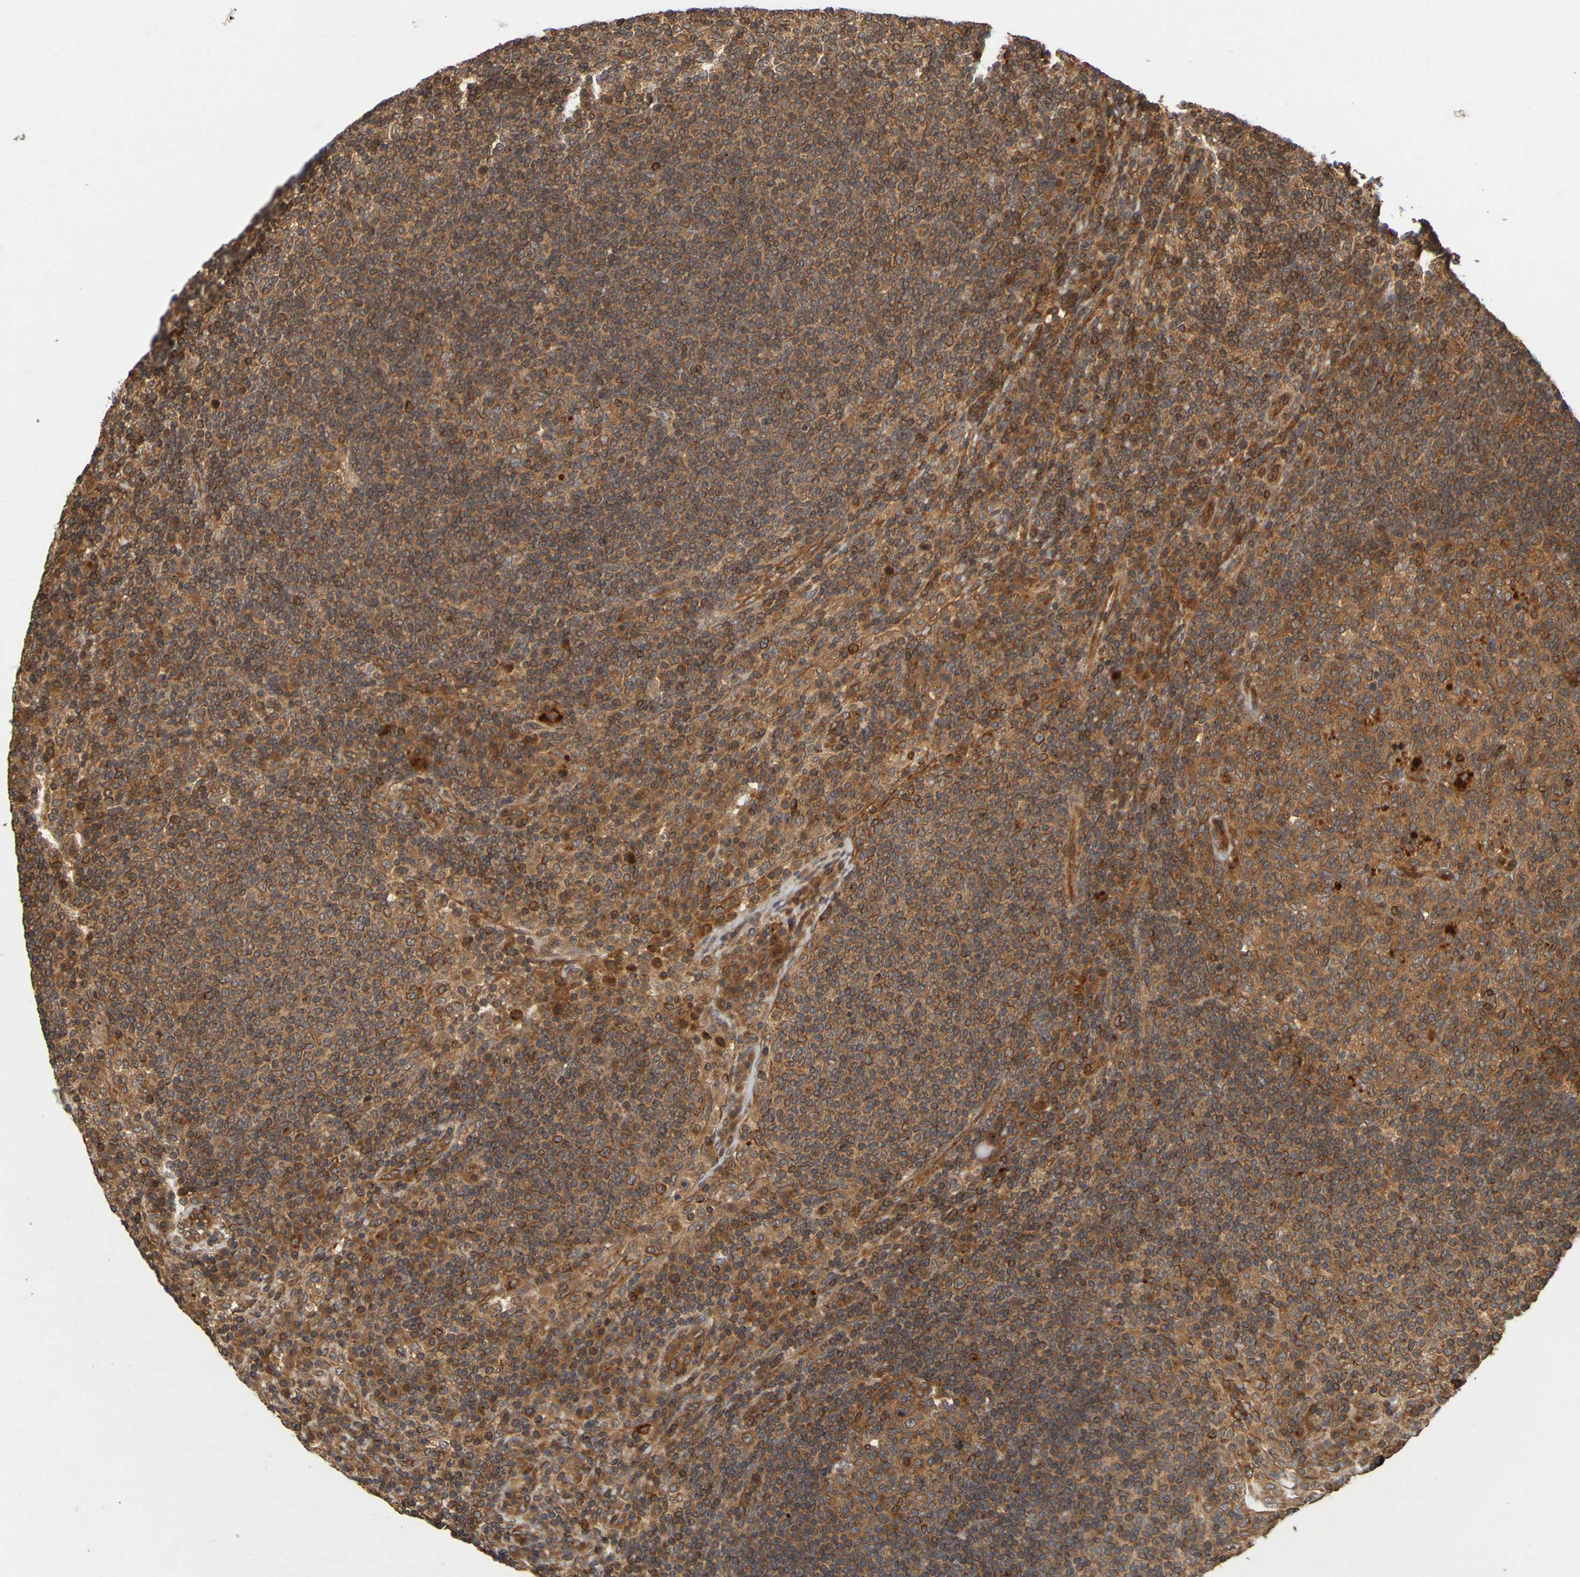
{"staining": {"intensity": "strong", "quantity": "25%-75%", "location": "cytoplasmic/membranous"}, "tissue": "lymph node", "cell_type": "Germinal center cells", "image_type": "normal", "snomed": [{"axis": "morphology", "description": "Normal tissue, NOS"}, {"axis": "topography", "description": "Lymph node"}], "caption": "Brown immunohistochemical staining in unremarkable human lymph node displays strong cytoplasmic/membranous staining in approximately 25%-75% of germinal center cells. The staining is performed using DAB (3,3'-diaminobenzidine) brown chromogen to label protein expression. The nuclei are counter-stained blue using hematoxylin.", "gene": "OCRL", "patient": {"sex": "female", "age": 53}}